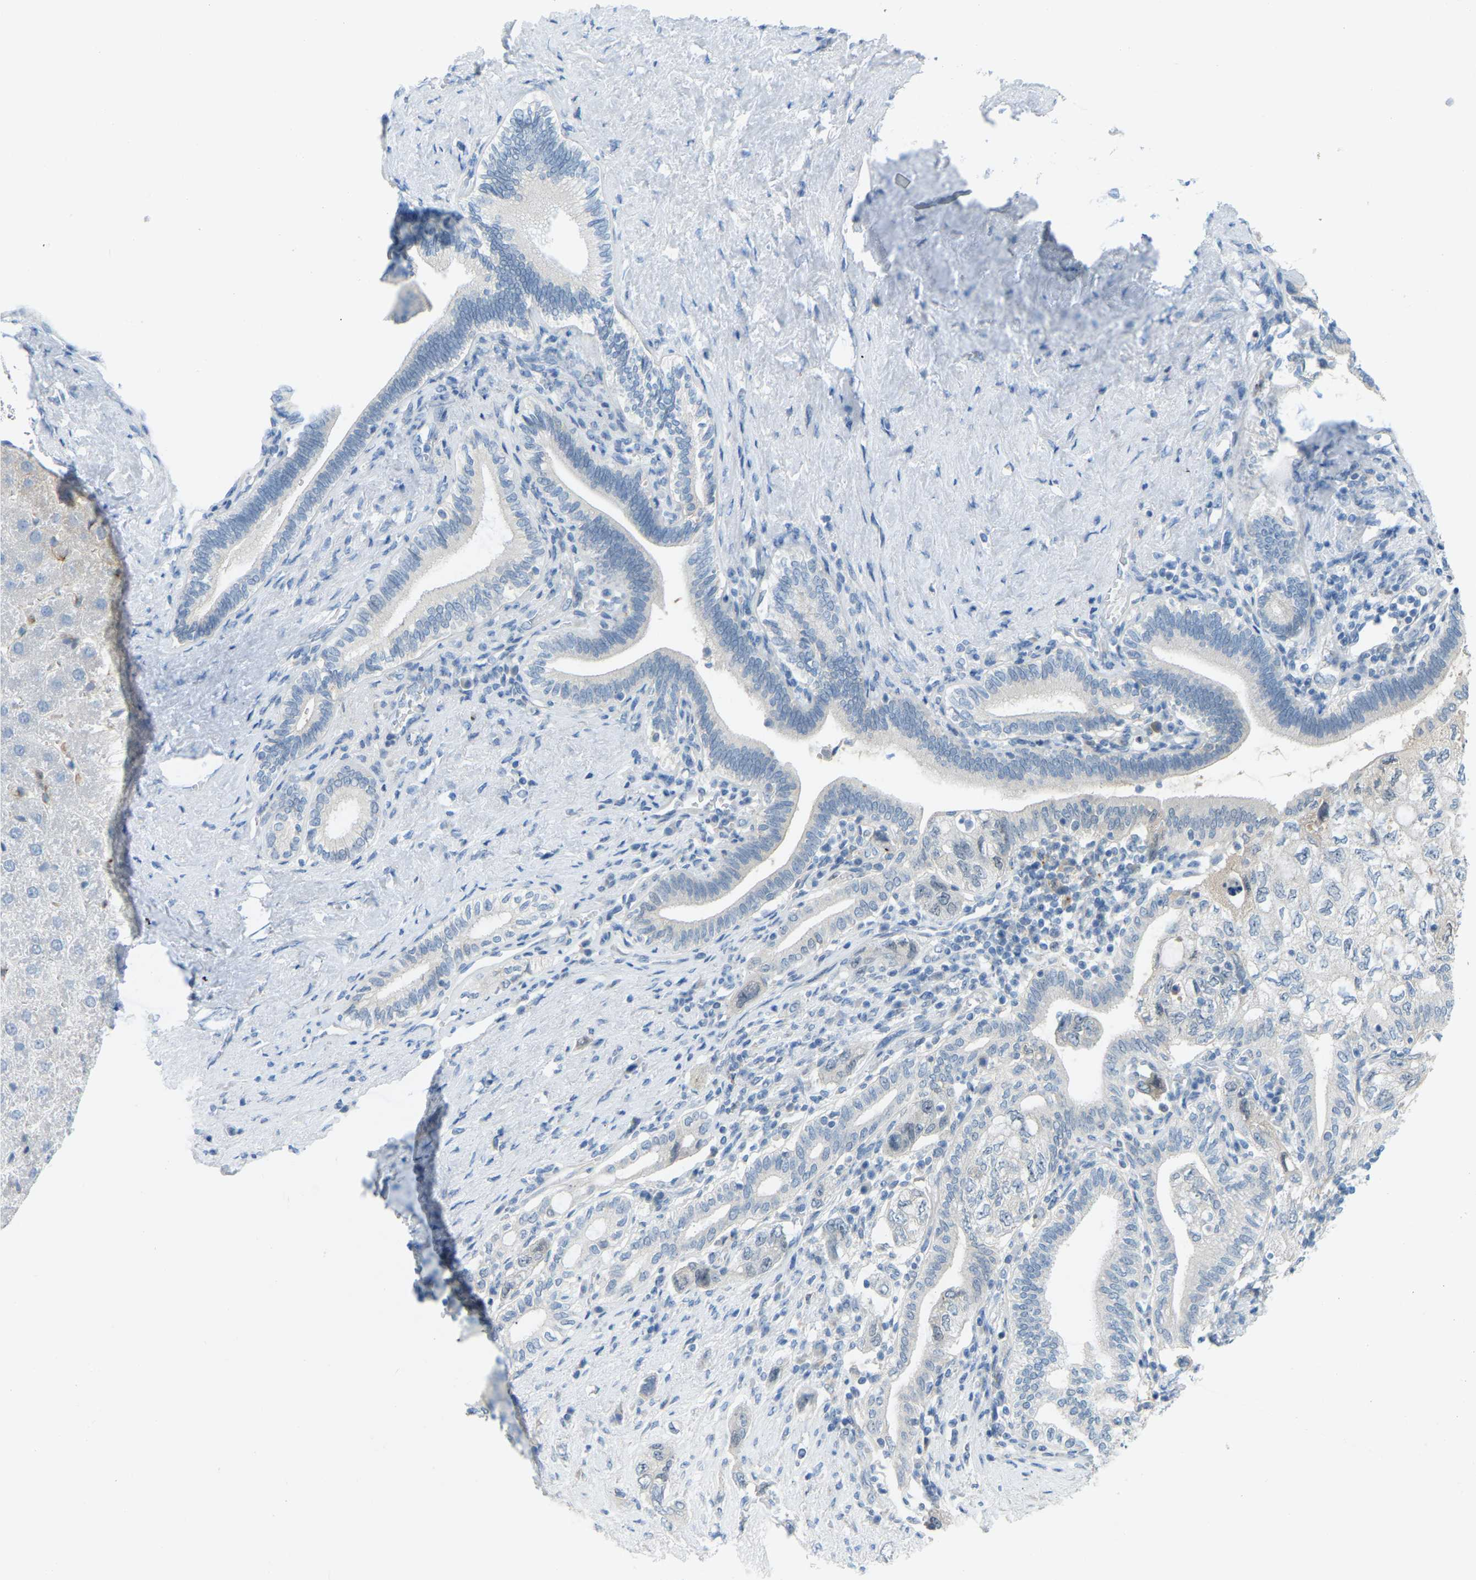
{"staining": {"intensity": "negative", "quantity": "none", "location": "none"}, "tissue": "pancreatic cancer", "cell_type": "Tumor cells", "image_type": "cancer", "snomed": [{"axis": "morphology", "description": "Adenocarcinoma, NOS"}, {"axis": "topography", "description": "Pancreas"}], "caption": "Tumor cells show no significant positivity in pancreatic adenocarcinoma. (DAB immunohistochemistry (IHC) with hematoxylin counter stain).", "gene": "NME8", "patient": {"sex": "female", "age": 73}}